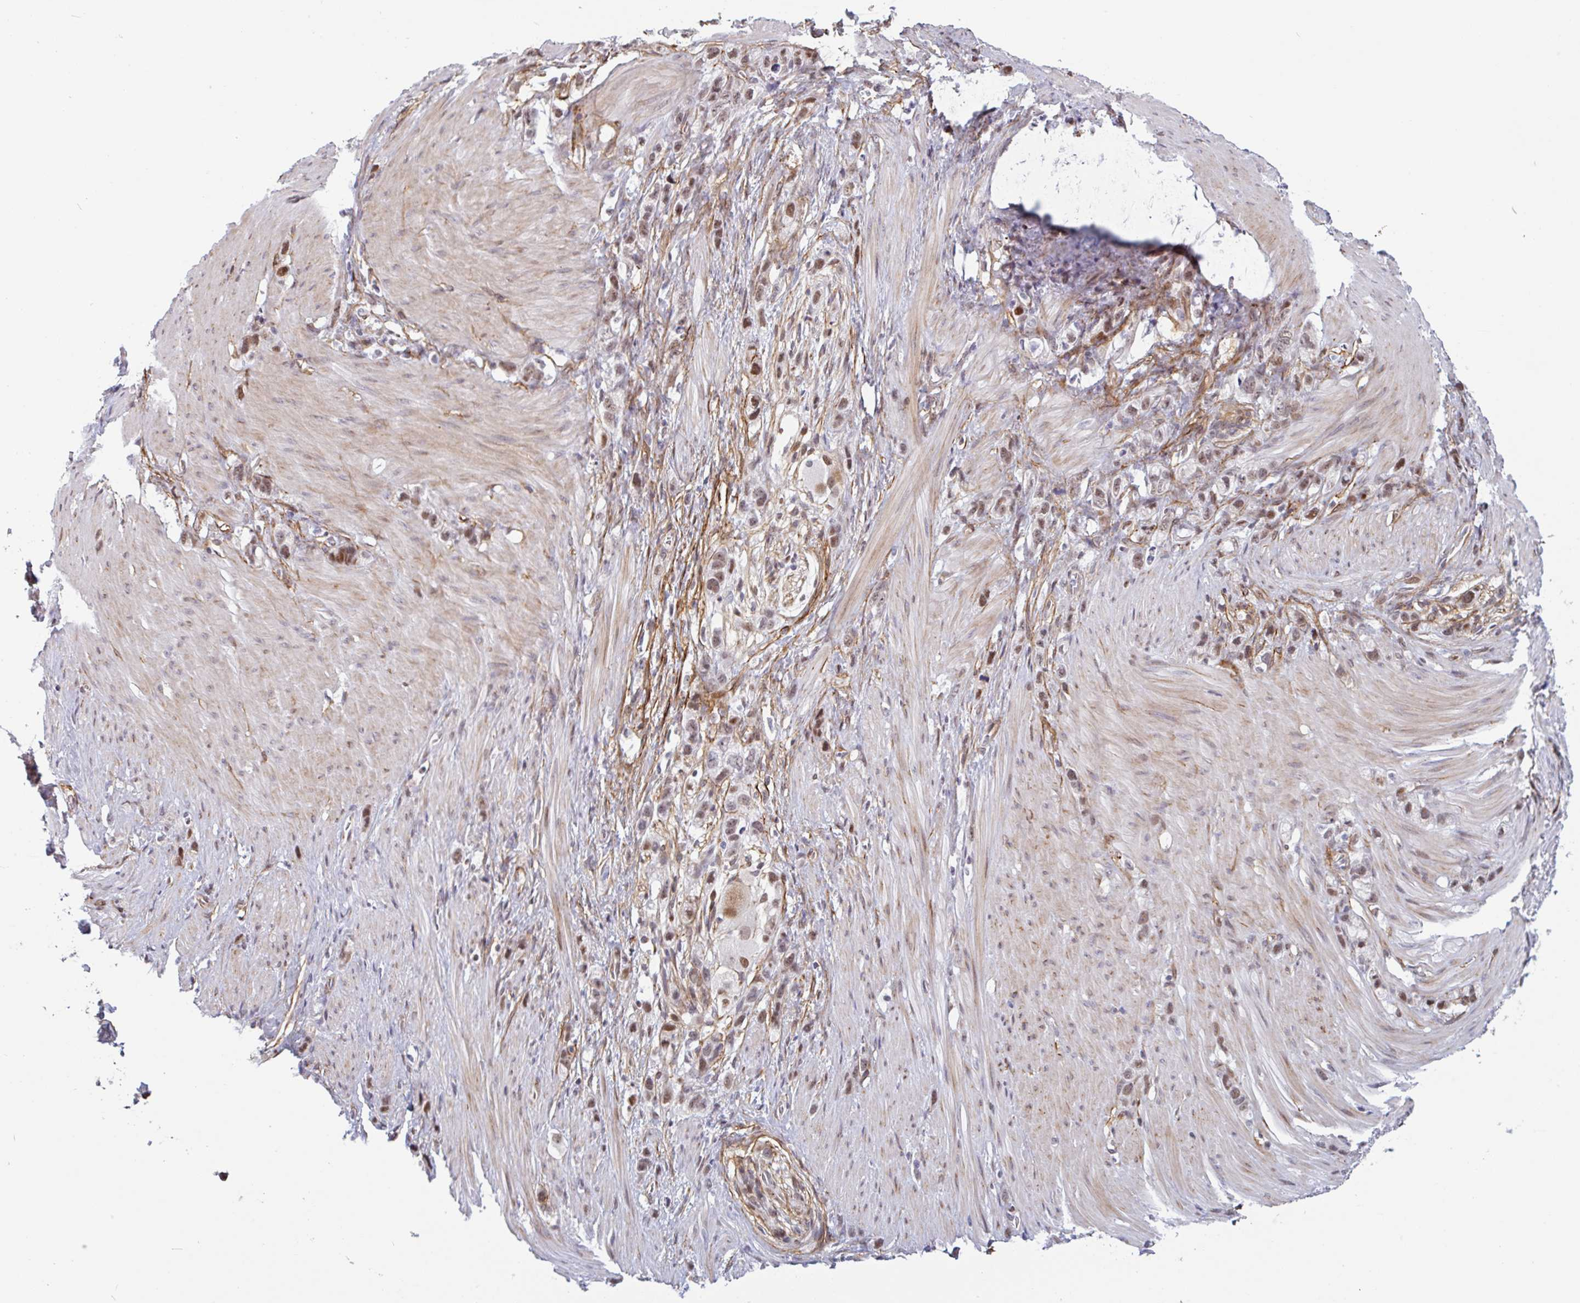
{"staining": {"intensity": "moderate", "quantity": ">75%", "location": "nuclear"}, "tissue": "stomach cancer", "cell_type": "Tumor cells", "image_type": "cancer", "snomed": [{"axis": "morphology", "description": "Adenocarcinoma, NOS"}, {"axis": "topography", "description": "Stomach"}], "caption": "Human adenocarcinoma (stomach) stained with a protein marker demonstrates moderate staining in tumor cells.", "gene": "TMEM119", "patient": {"sex": "female", "age": 65}}